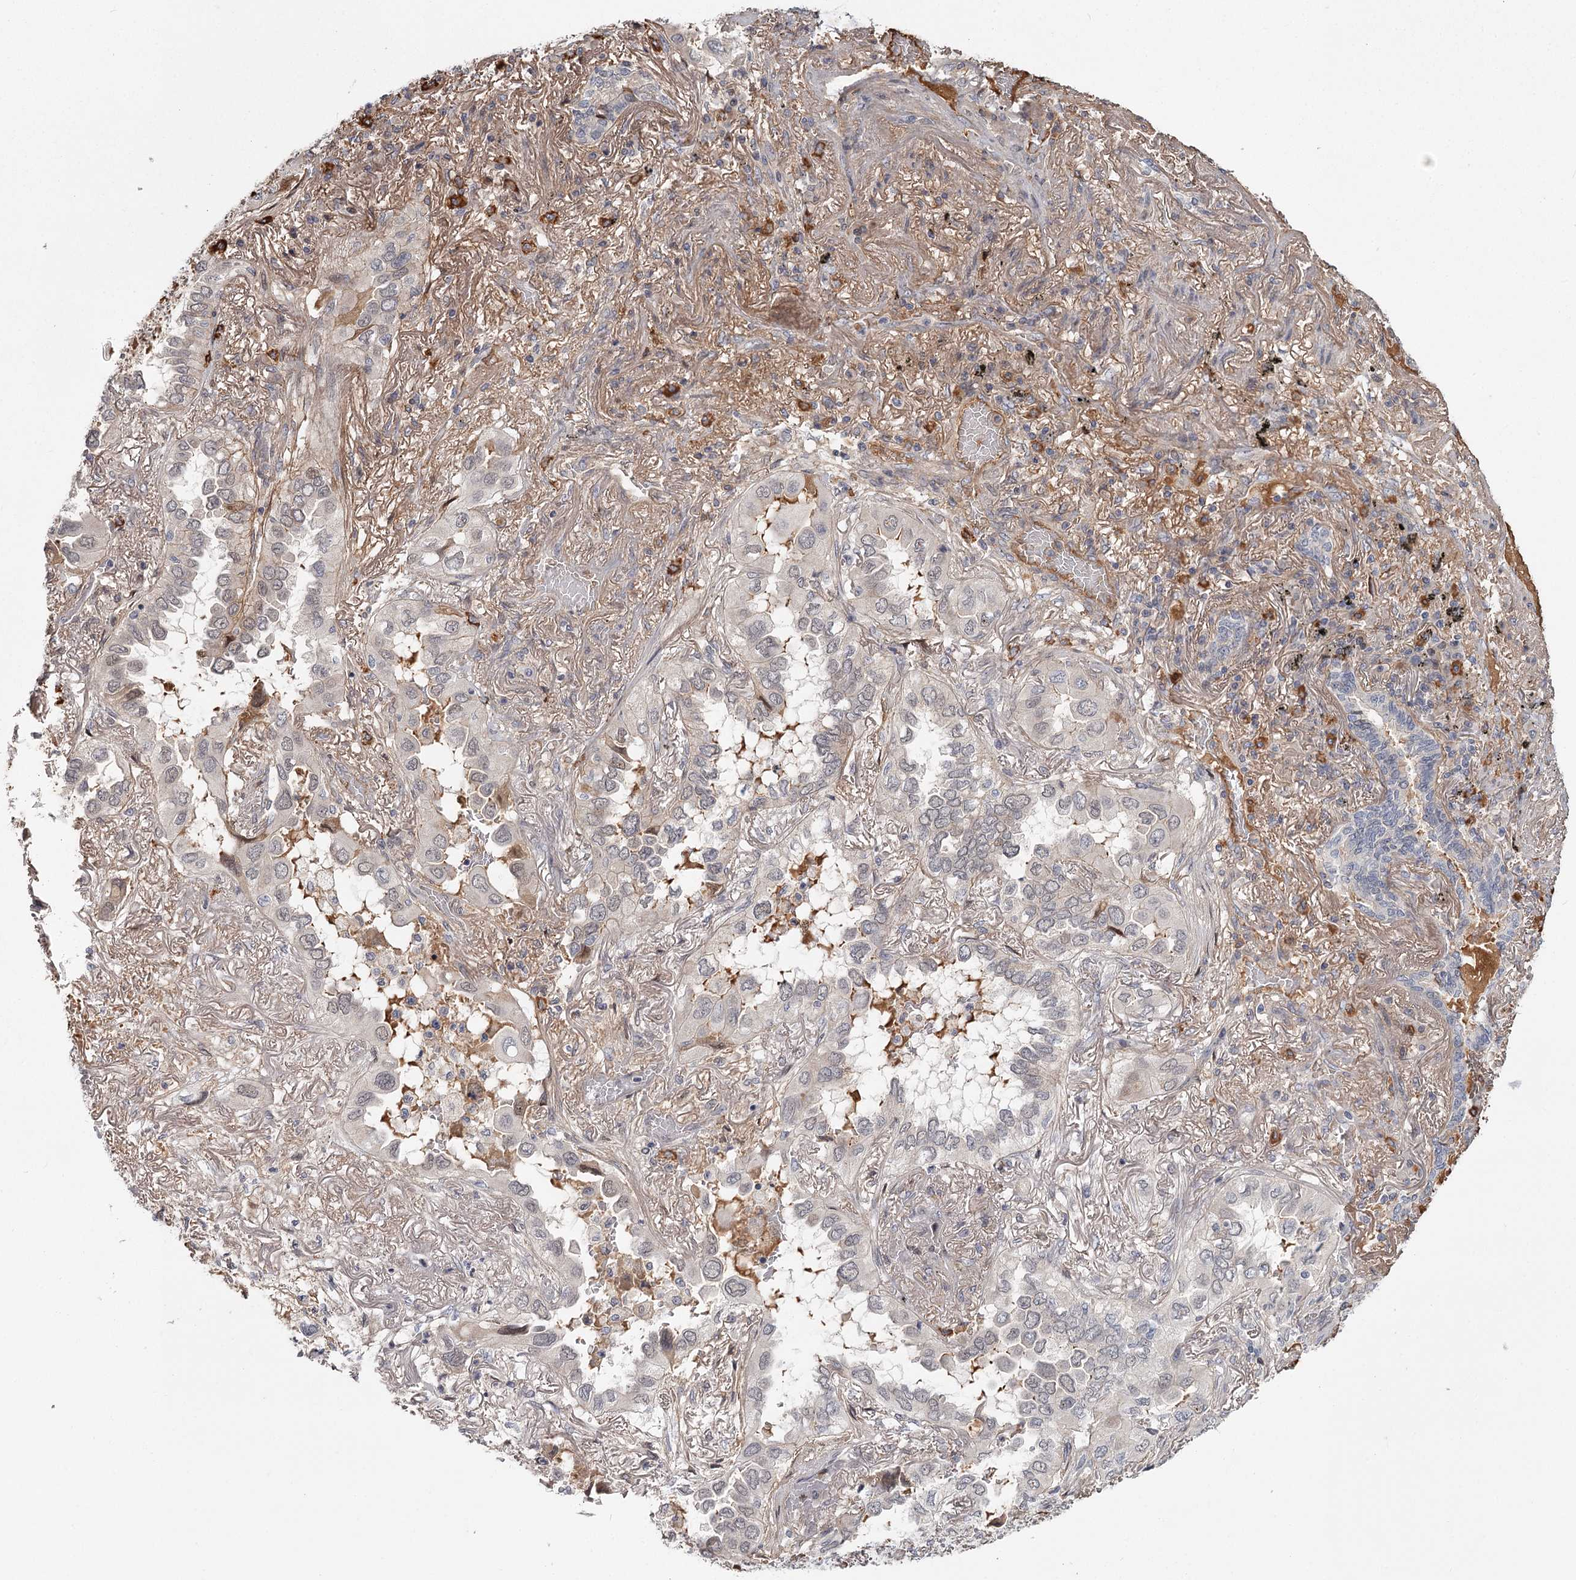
{"staining": {"intensity": "weak", "quantity": "<25%", "location": "cytoplasmic/membranous"}, "tissue": "lung cancer", "cell_type": "Tumor cells", "image_type": "cancer", "snomed": [{"axis": "morphology", "description": "Adenocarcinoma, NOS"}, {"axis": "topography", "description": "Lung"}], "caption": "Tumor cells show no significant staining in lung adenocarcinoma. (DAB (3,3'-diaminobenzidine) immunohistochemistry (IHC), high magnification).", "gene": "DHRS9", "patient": {"sex": "female", "age": 76}}